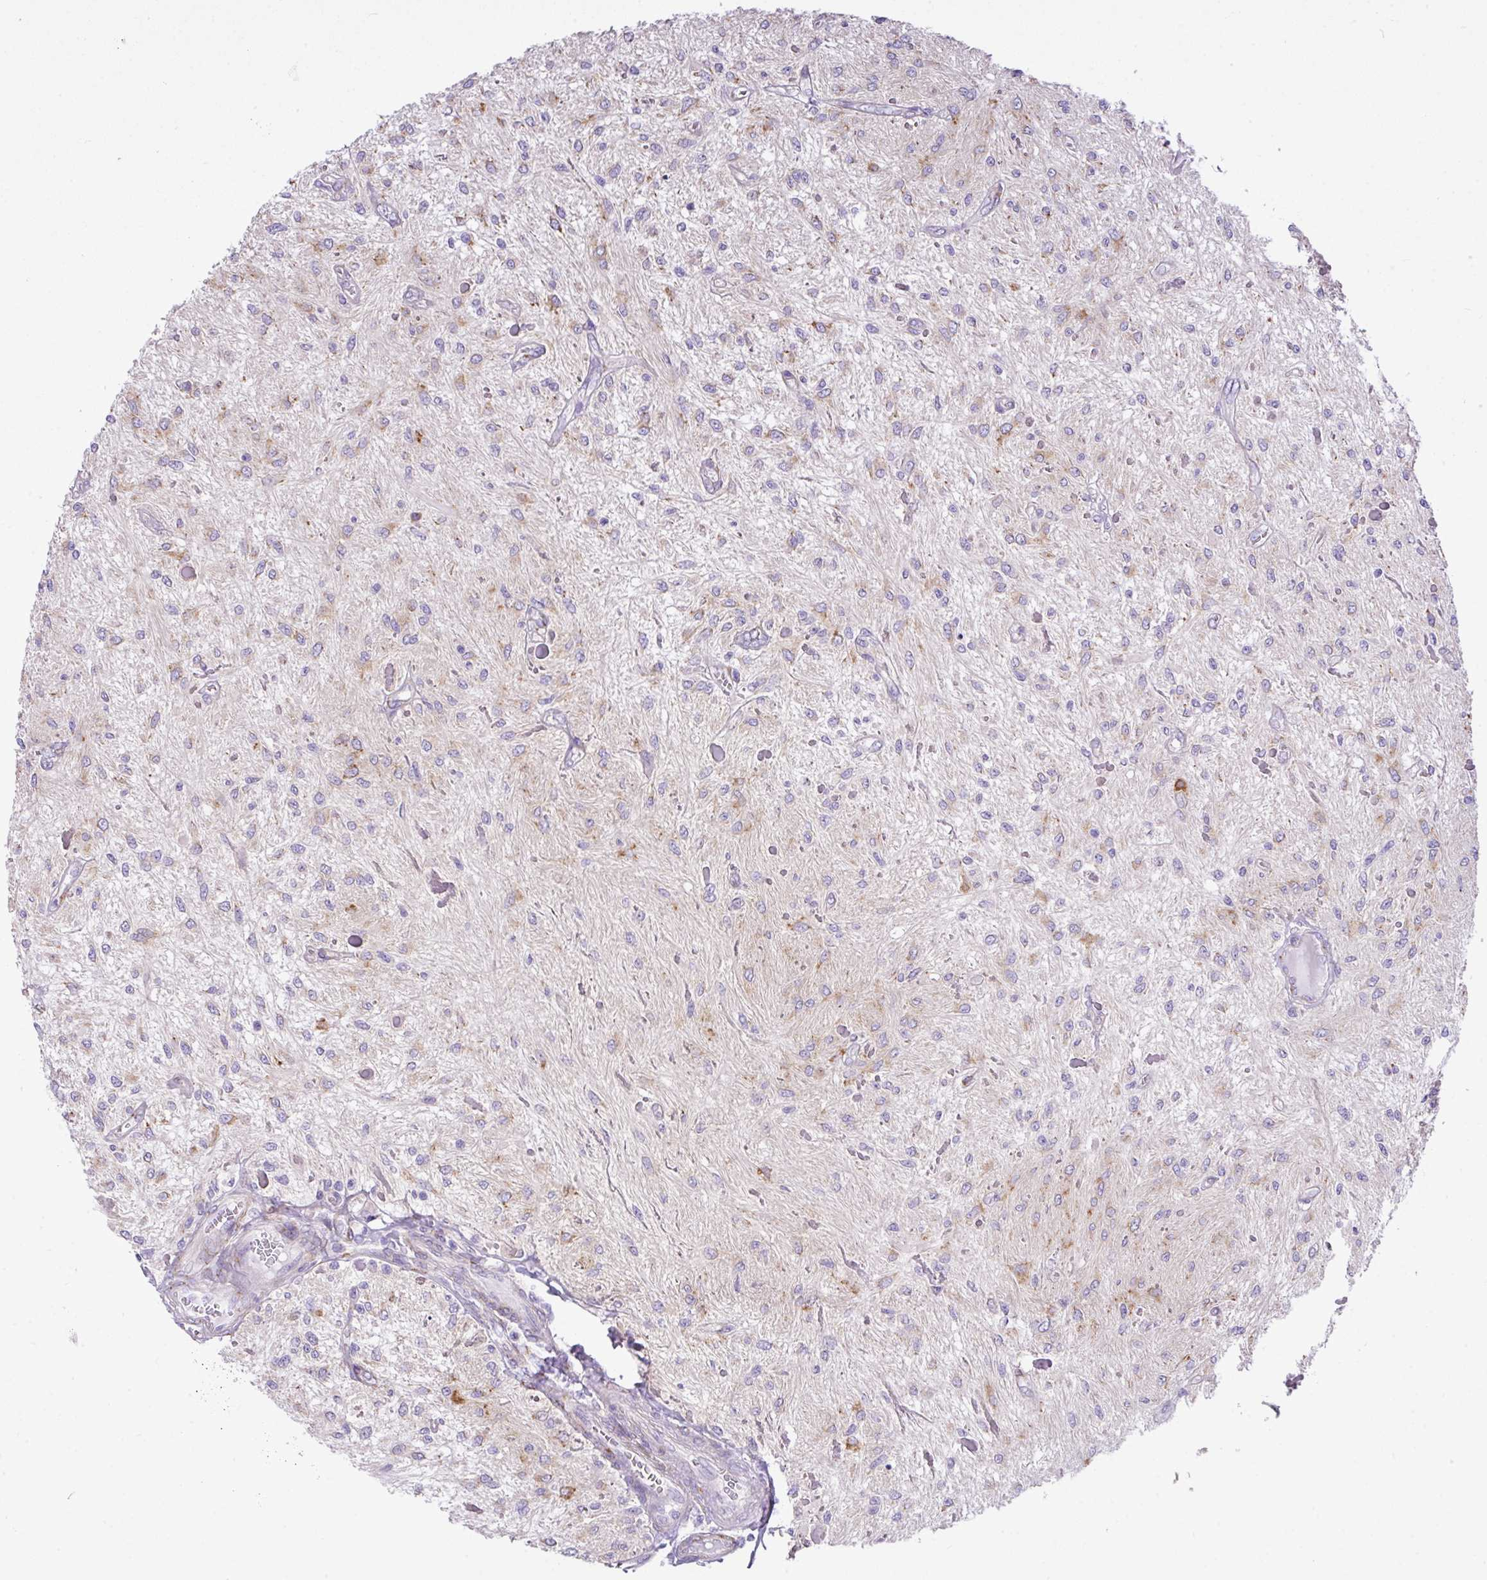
{"staining": {"intensity": "moderate", "quantity": "25%-75%", "location": "cytoplasmic/membranous"}, "tissue": "glioma", "cell_type": "Tumor cells", "image_type": "cancer", "snomed": [{"axis": "morphology", "description": "Glioma, malignant, Low grade"}, {"axis": "topography", "description": "Cerebellum"}], "caption": "A histopathology image of malignant glioma (low-grade) stained for a protein shows moderate cytoplasmic/membranous brown staining in tumor cells.", "gene": "CFAP97", "patient": {"sex": "female", "age": 14}}